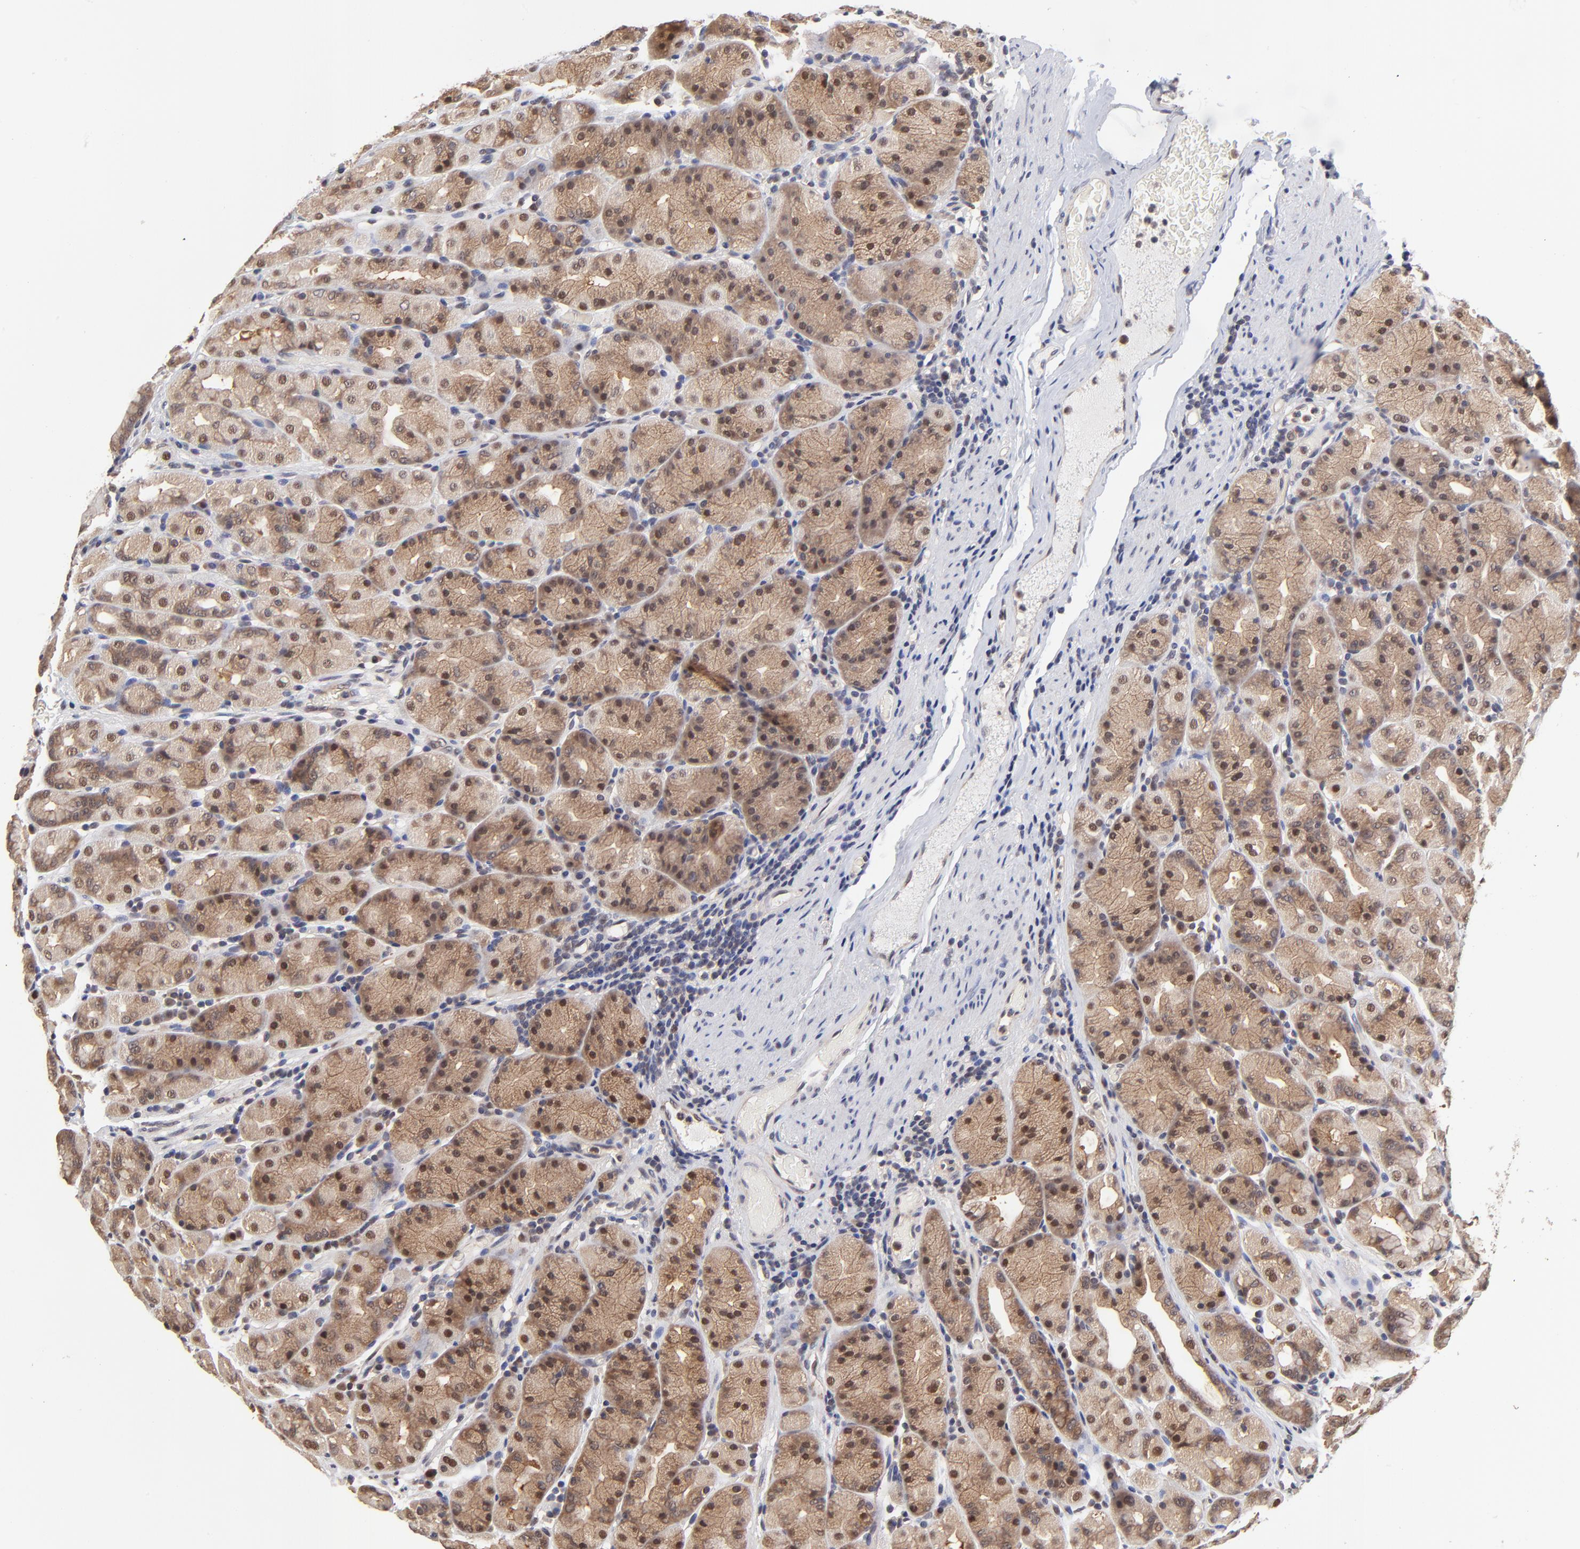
{"staining": {"intensity": "moderate", "quantity": ">75%", "location": "cytoplasmic/membranous,nuclear"}, "tissue": "stomach", "cell_type": "Glandular cells", "image_type": "normal", "snomed": [{"axis": "morphology", "description": "Normal tissue, NOS"}, {"axis": "topography", "description": "Stomach, upper"}], "caption": "An immunohistochemistry (IHC) histopathology image of benign tissue is shown. Protein staining in brown highlights moderate cytoplasmic/membranous,nuclear positivity in stomach within glandular cells.", "gene": "PSMC4", "patient": {"sex": "male", "age": 68}}